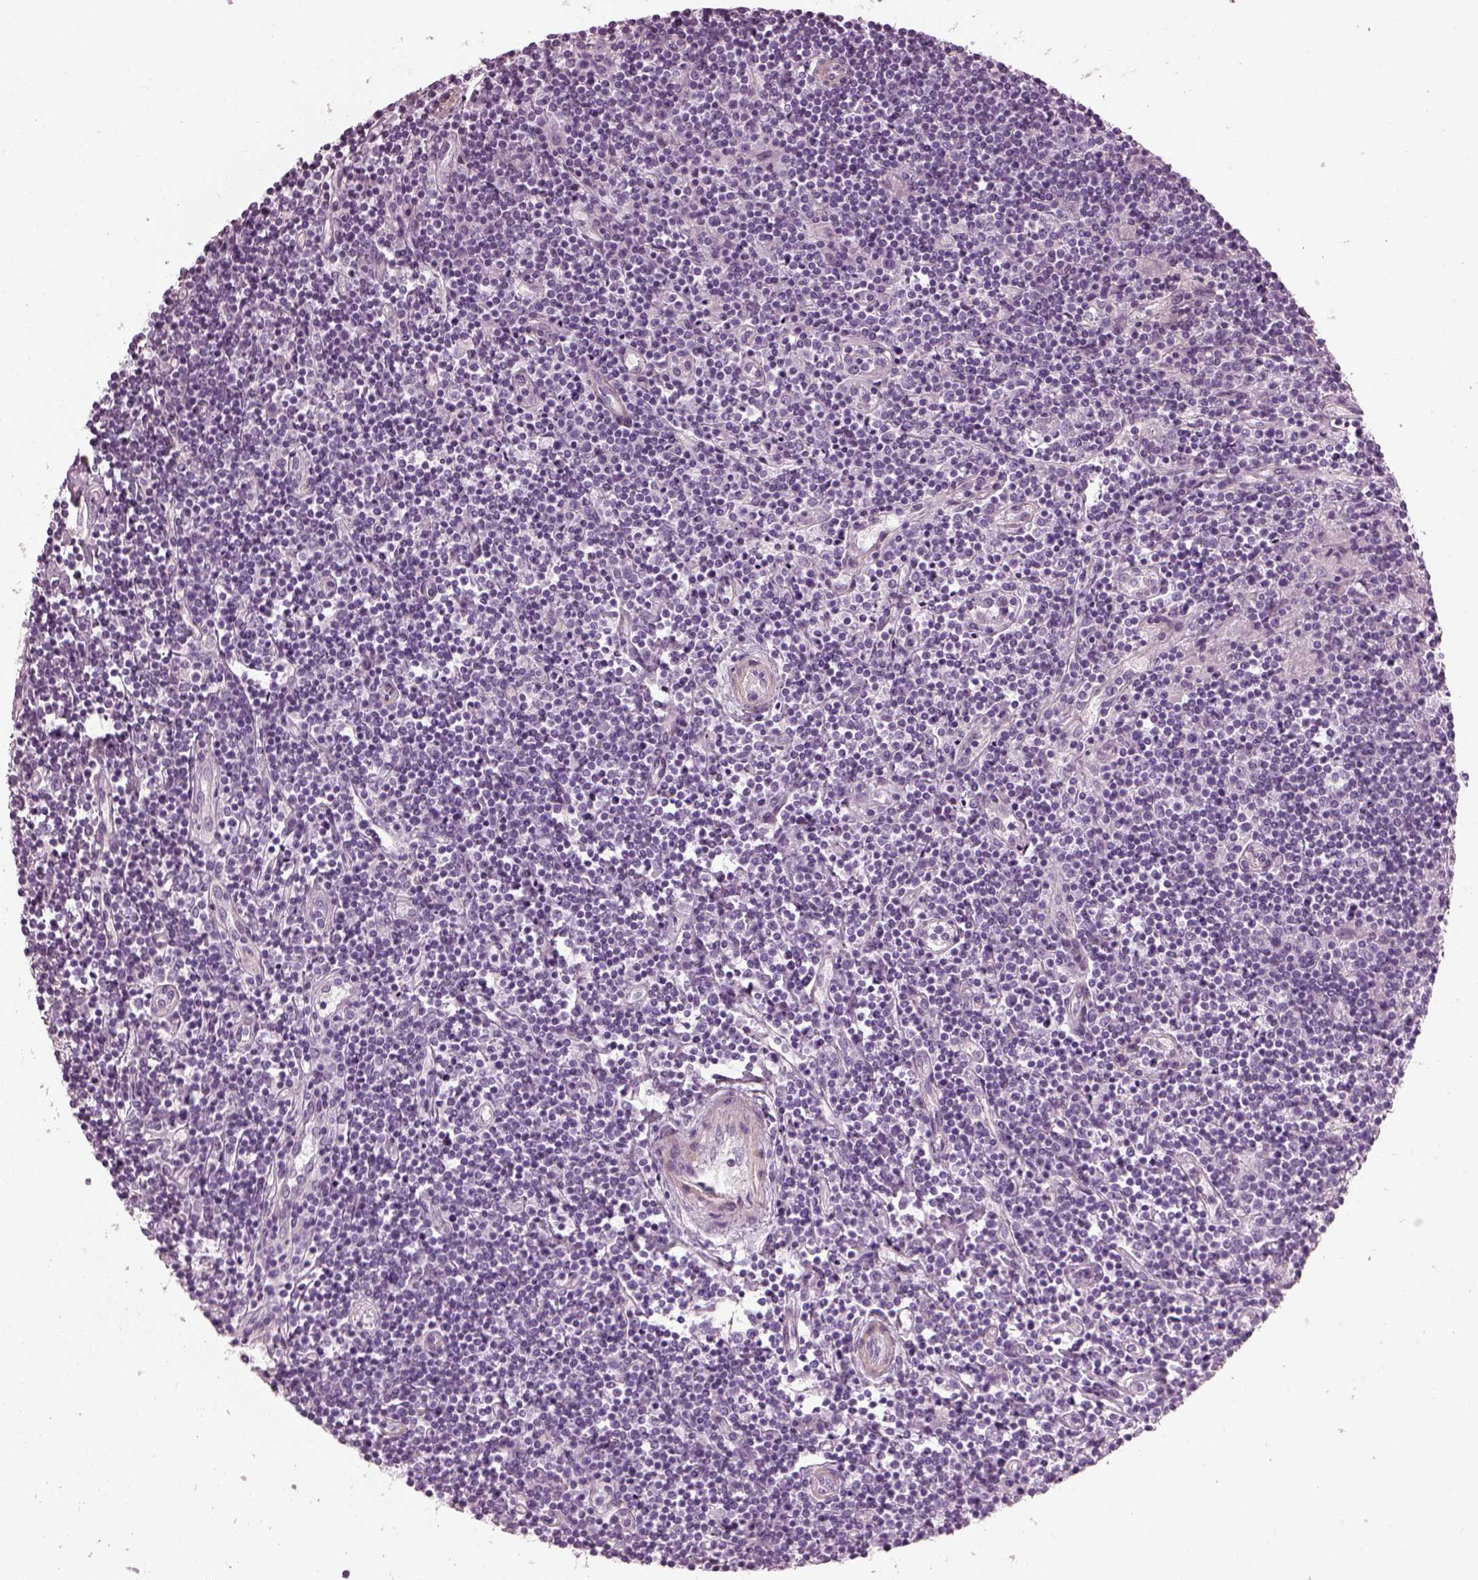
{"staining": {"intensity": "negative", "quantity": "none", "location": "none"}, "tissue": "lymphoma", "cell_type": "Tumor cells", "image_type": "cancer", "snomed": [{"axis": "morphology", "description": "Hodgkin's disease, NOS"}, {"axis": "topography", "description": "Lymph node"}], "caption": "Tumor cells are negative for brown protein staining in Hodgkin's disease.", "gene": "BFSP1", "patient": {"sex": "male", "age": 40}}